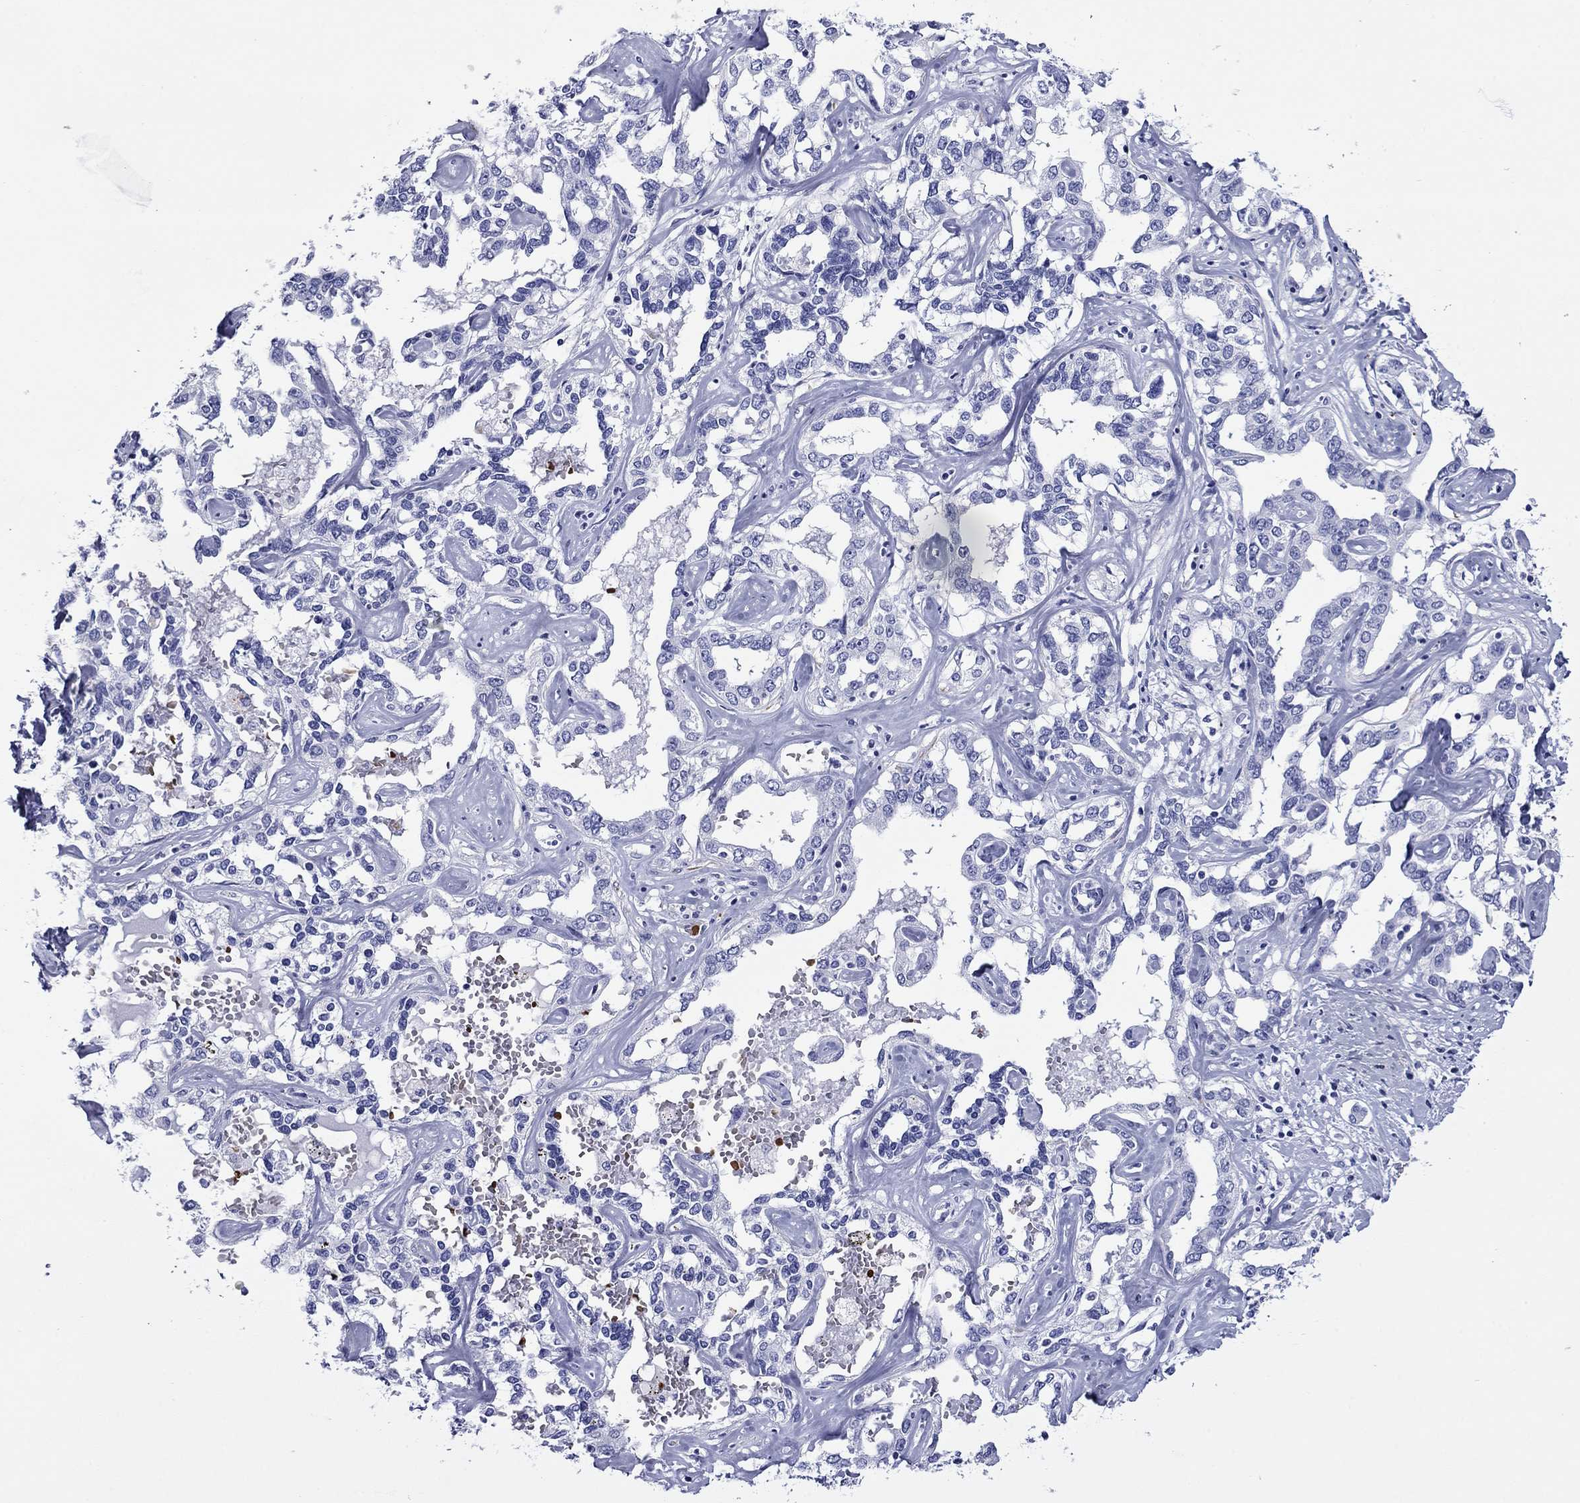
{"staining": {"intensity": "negative", "quantity": "none", "location": "none"}, "tissue": "liver cancer", "cell_type": "Tumor cells", "image_type": "cancer", "snomed": [{"axis": "morphology", "description": "Cholangiocarcinoma"}, {"axis": "topography", "description": "Liver"}], "caption": "Immunohistochemistry (IHC) image of neoplastic tissue: human cholangiocarcinoma (liver) stained with DAB (3,3'-diaminobenzidine) reveals no significant protein staining in tumor cells.", "gene": "ROM1", "patient": {"sex": "male", "age": 59}}